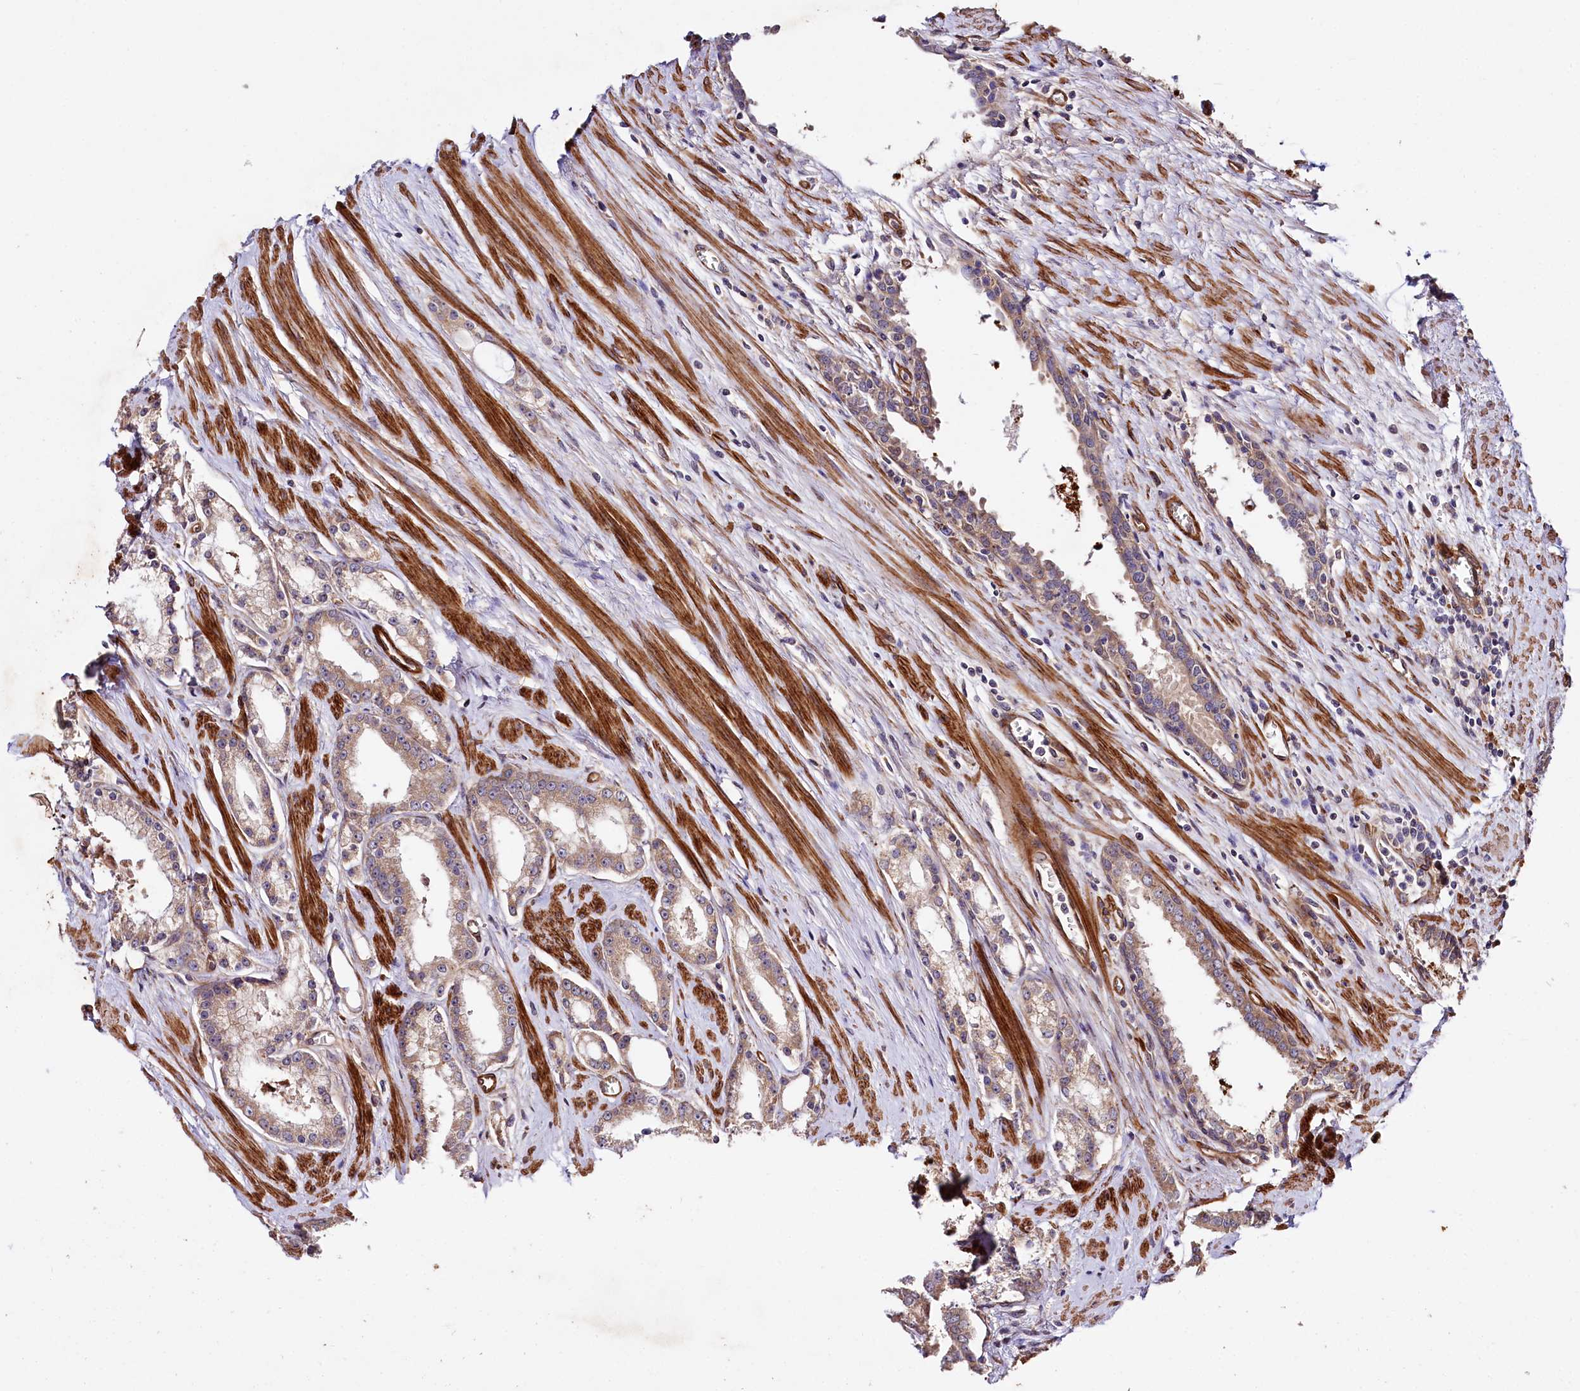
{"staining": {"intensity": "weak", "quantity": "25%-75%", "location": "cytoplasmic/membranous"}, "tissue": "prostate cancer", "cell_type": "Tumor cells", "image_type": "cancer", "snomed": [{"axis": "morphology", "description": "Adenocarcinoma, Low grade"}, {"axis": "topography", "description": "Prostate and seminal vesicle, NOS"}], "caption": "The histopathology image displays a brown stain indicating the presence of a protein in the cytoplasmic/membranous of tumor cells in adenocarcinoma (low-grade) (prostate).", "gene": "SPATS2", "patient": {"sex": "male", "age": 60}}